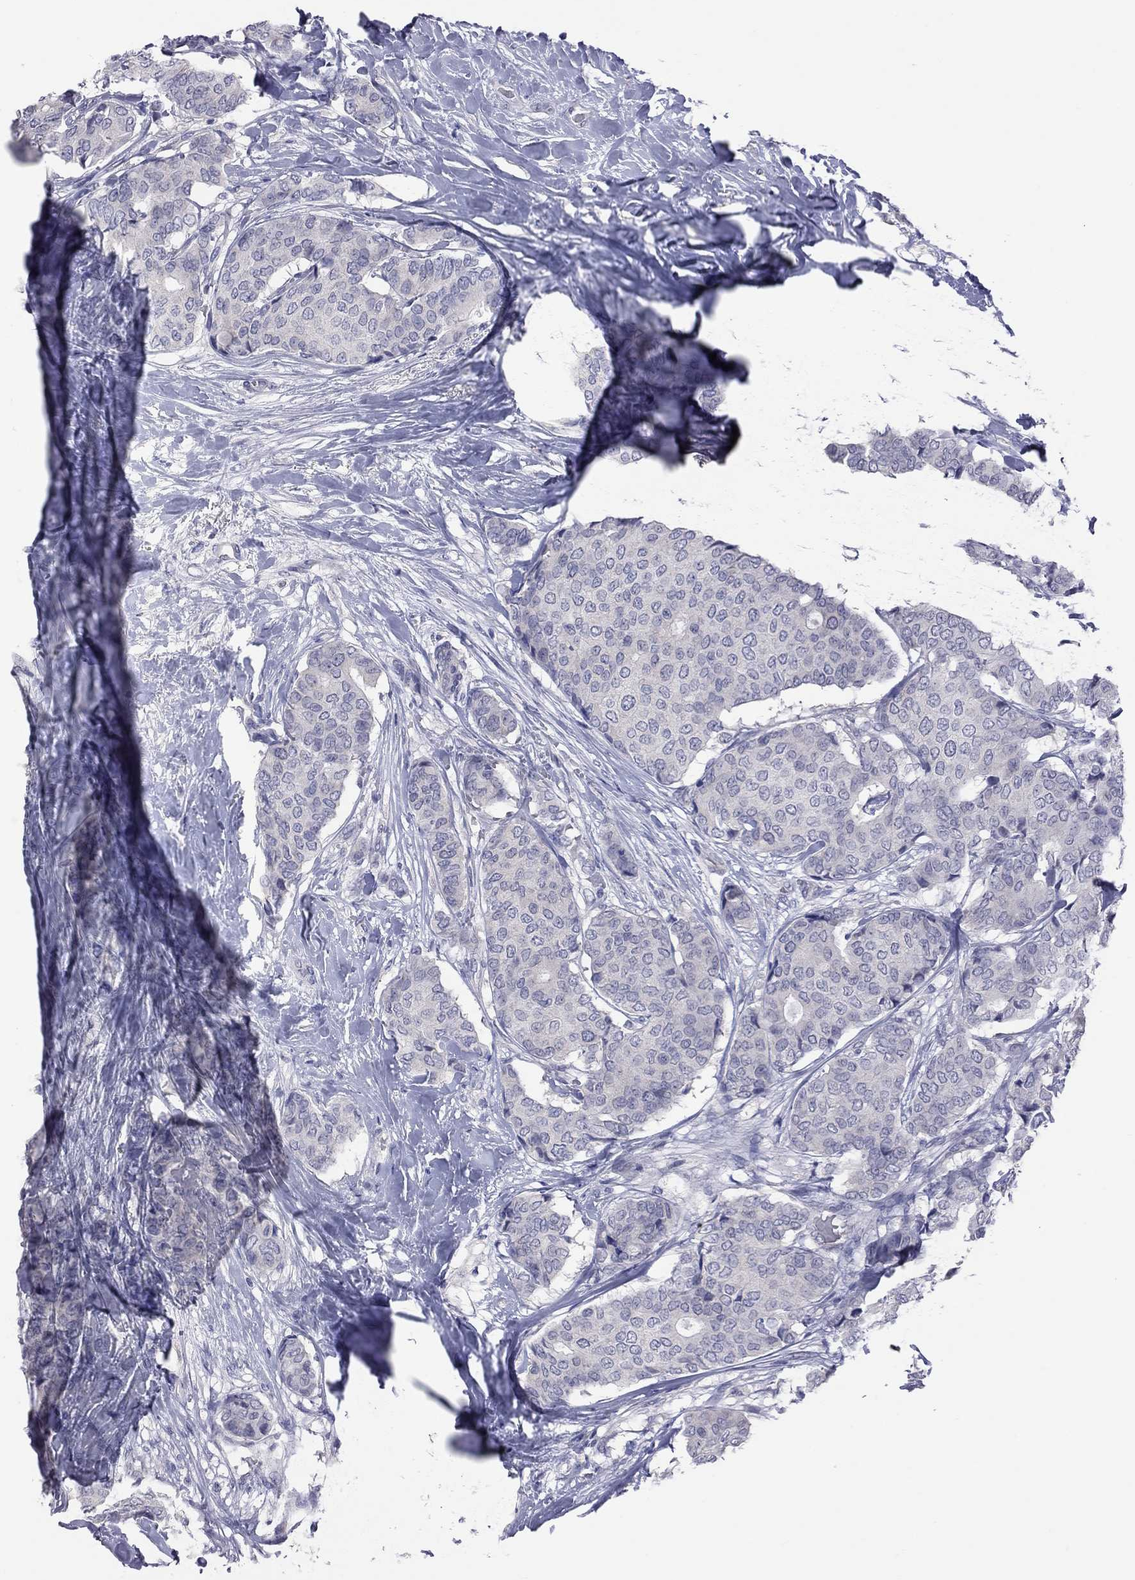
{"staining": {"intensity": "negative", "quantity": "none", "location": "none"}, "tissue": "breast cancer", "cell_type": "Tumor cells", "image_type": "cancer", "snomed": [{"axis": "morphology", "description": "Duct carcinoma"}, {"axis": "topography", "description": "Breast"}], "caption": "There is no significant staining in tumor cells of breast cancer. Nuclei are stained in blue.", "gene": "HYLS1", "patient": {"sex": "female", "age": 75}}